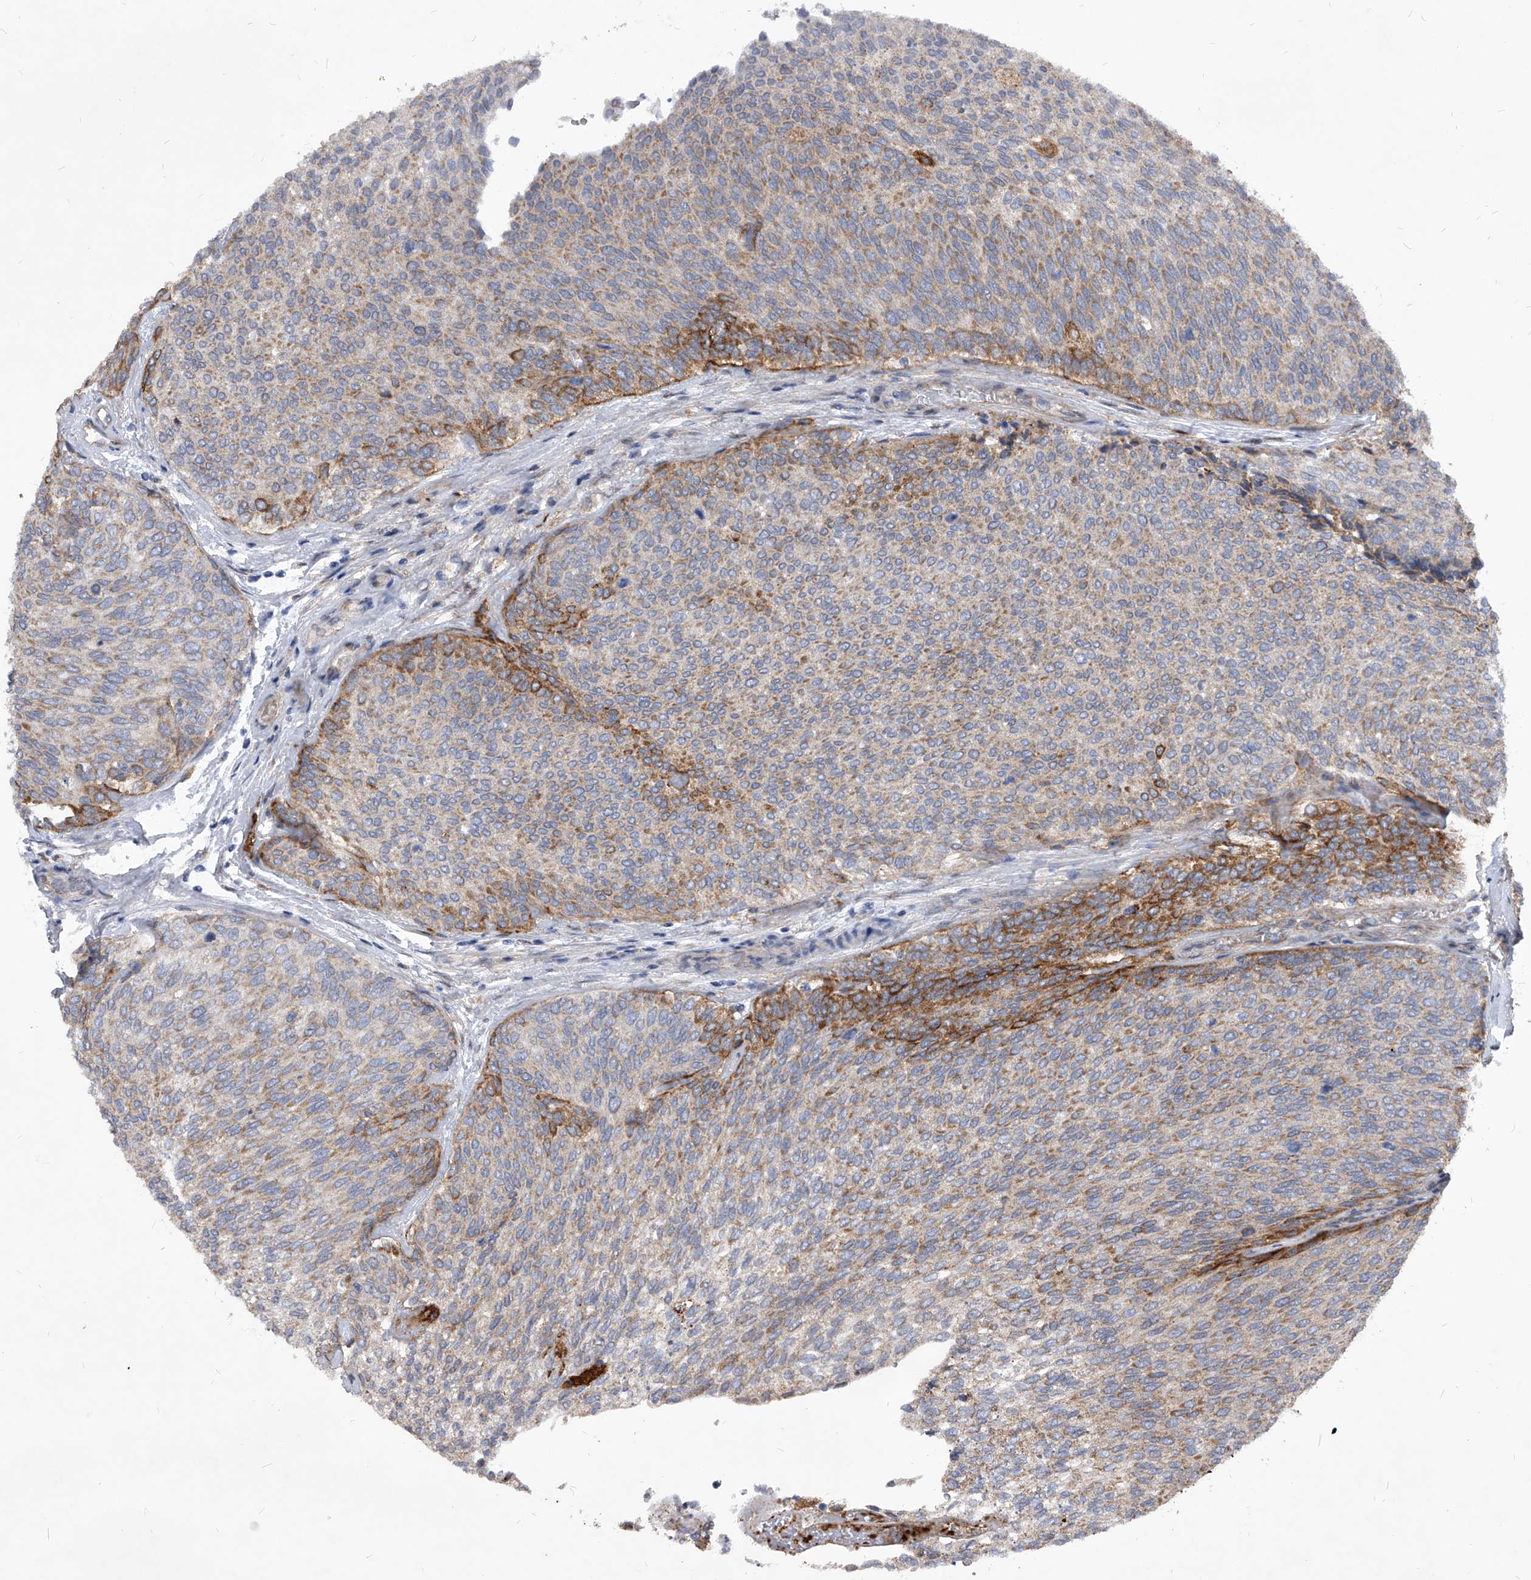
{"staining": {"intensity": "moderate", "quantity": "25%-75%", "location": "cytoplasmic/membranous"}, "tissue": "urothelial cancer", "cell_type": "Tumor cells", "image_type": "cancer", "snomed": [{"axis": "morphology", "description": "Urothelial carcinoma, Low grade"}, {"axis": "topography", "description": "Urinary bladder"}], "caption": "IHC (DAB) staining of human urothelial carcinoma (low-grade) demonstrates moderate cytoplasmic/membranous protein positivity in approximately 25%-75% of tumor cells. (IHC, brightfield microscopy, high magnification).", "gene": "SOBP", "patient": {"sex": "female", "age": 79}}